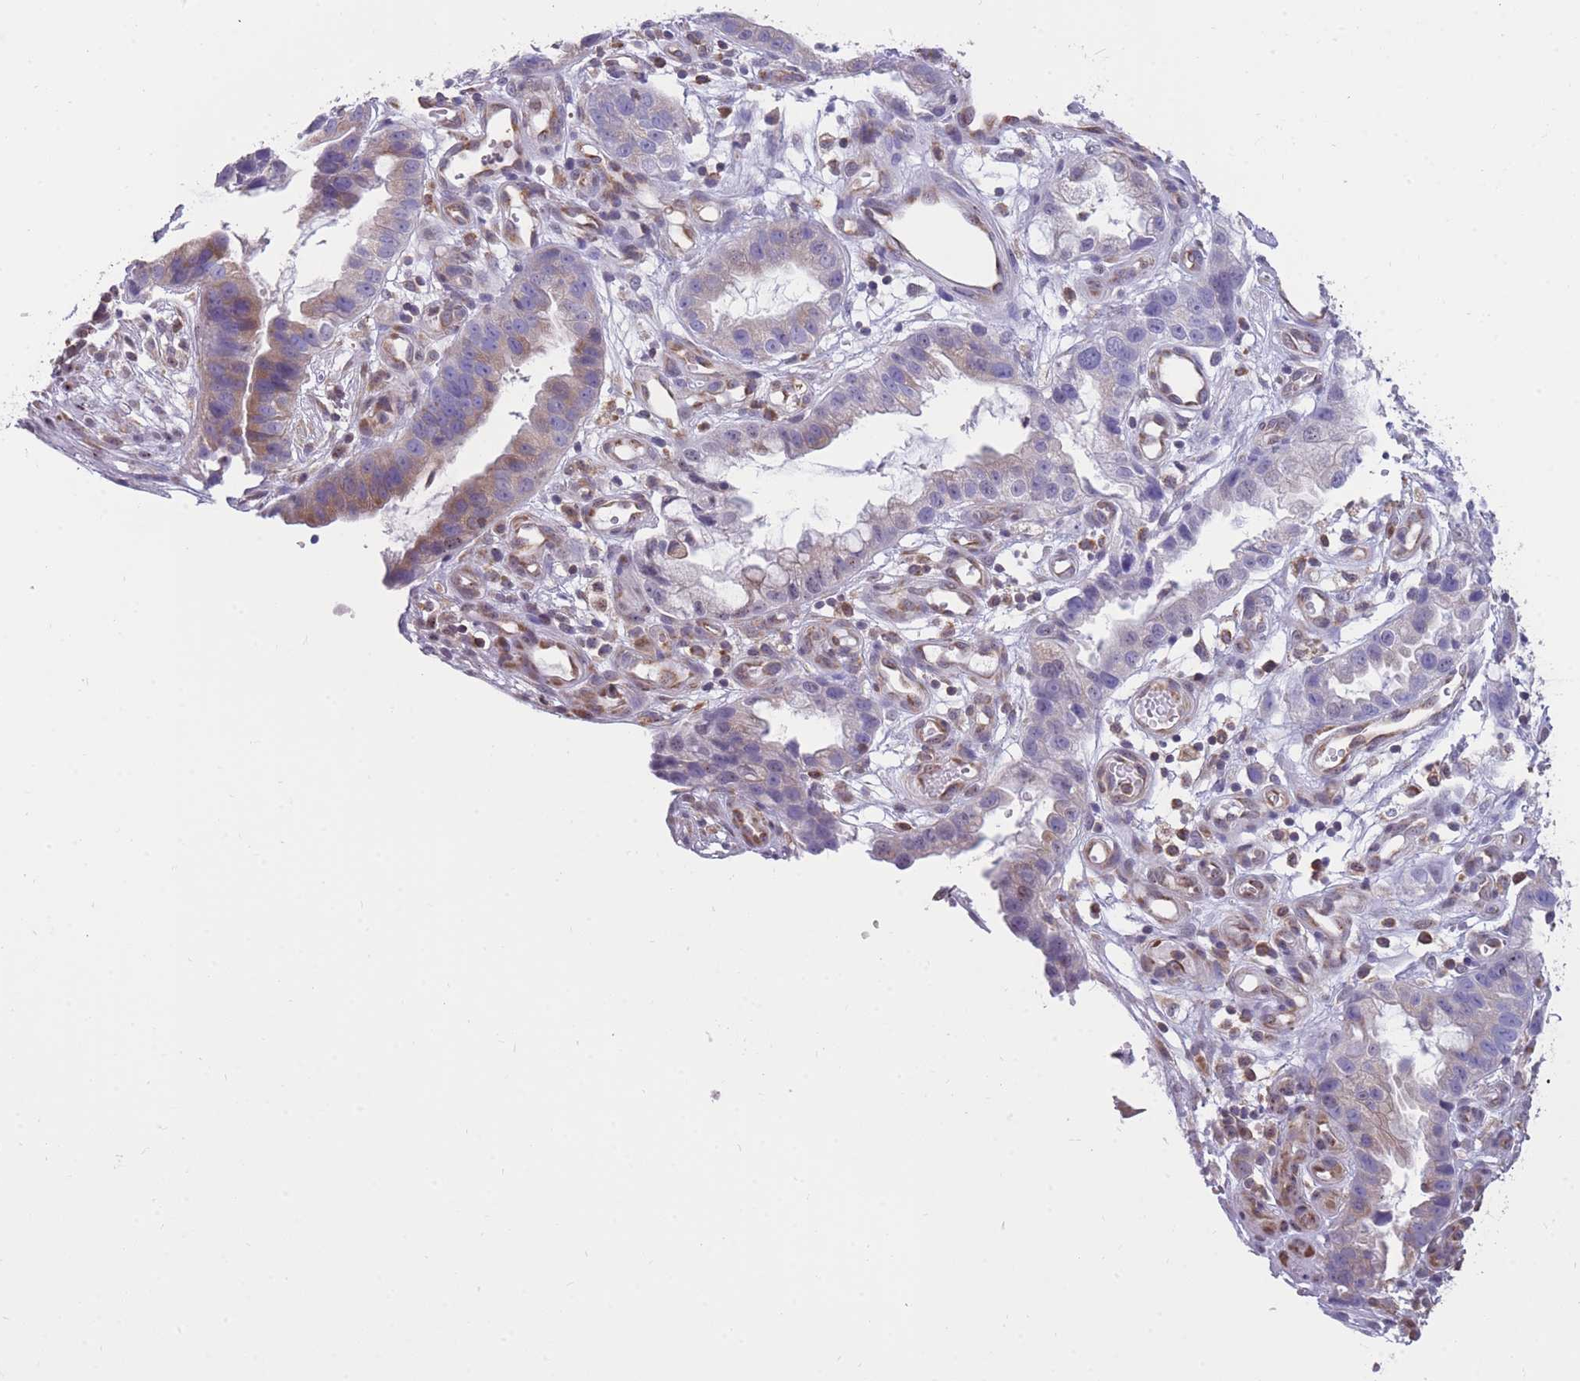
{"staining": {"intensity": "weak", "quantity": "<25%", "location": "cytoplasmic/membranous"}, "tissue": "stomach cancer", "cell_type": "Tumor cells", "image_type": "cancer", "snomed": [{"axis": "morphology", "description": "Adenocarcinoma, NOS"}, {"axis": "topography", "description": "Stomach"}], "caption": "Stomach cancer was stained to show a protein in brown. There is no significant positivity in tumor cells. Nuclei are stained in blue.", "gene": "ZNF662", "patient": {"sex": "male", "age": 55}}